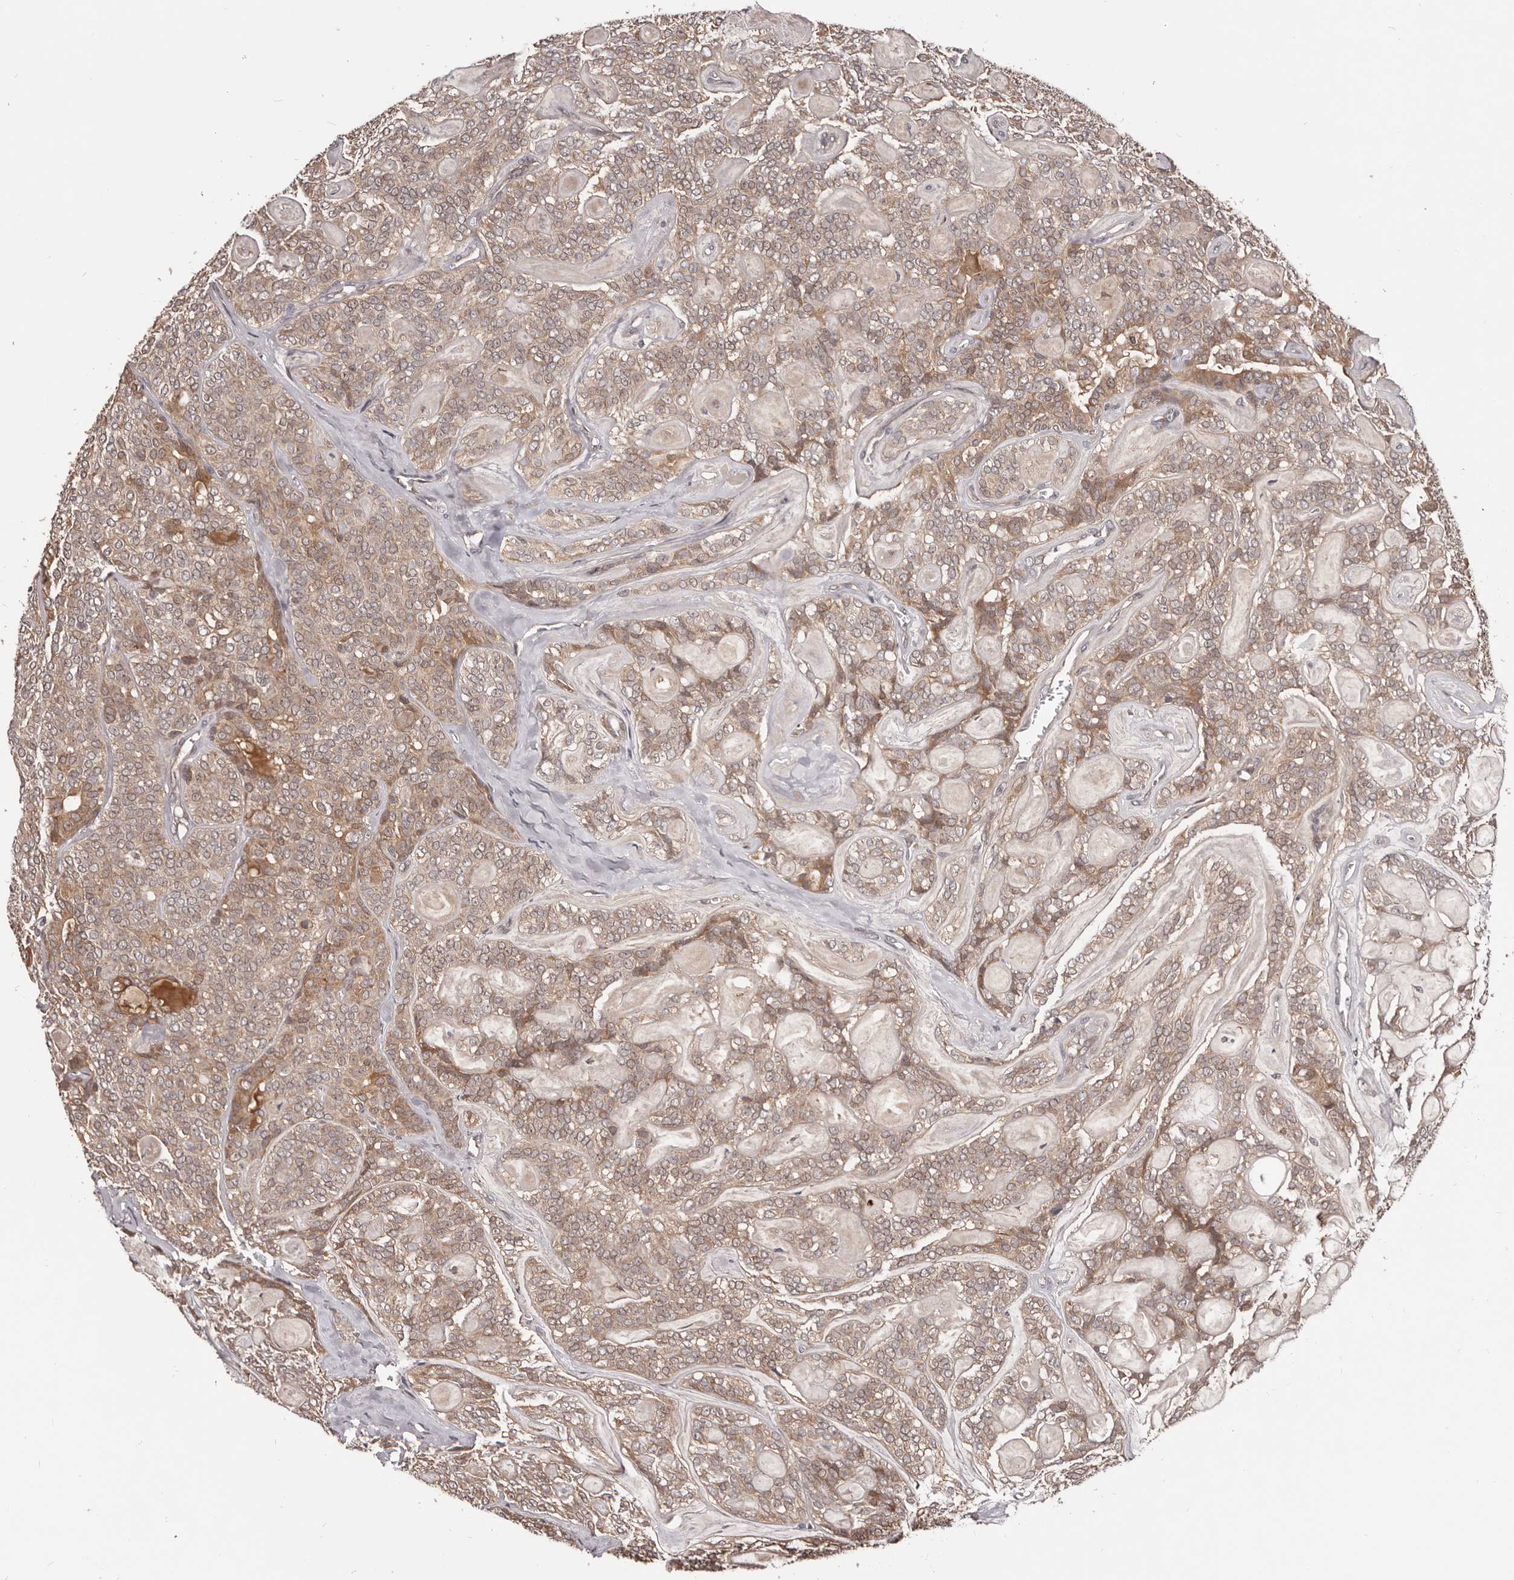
{"staining": {"intensity": "weak", "quantity": ">75%", "location": "cytoplasmic/membranous"}, "tissue": "head and neck cancer", "cell_type": "Tumor cells", "image_type": "cancer", "snomed": [{"axis": "morphology", "description": "Adenocarcinoma, NOS"}, {"axis": "topography", "description": "Head-Neck"}], "caption": "Weak cytoplasmic/membranous protein expression is appreciated in approximately >75% of tumor cells in adenocarcinoma (head and neck). Using DAB (brown) and hematoxylin (blue) stains, captured at high magnification using brightfield microscopy.", "gene": "MDP1", "patient": {"sex": "male", "age": 66}}